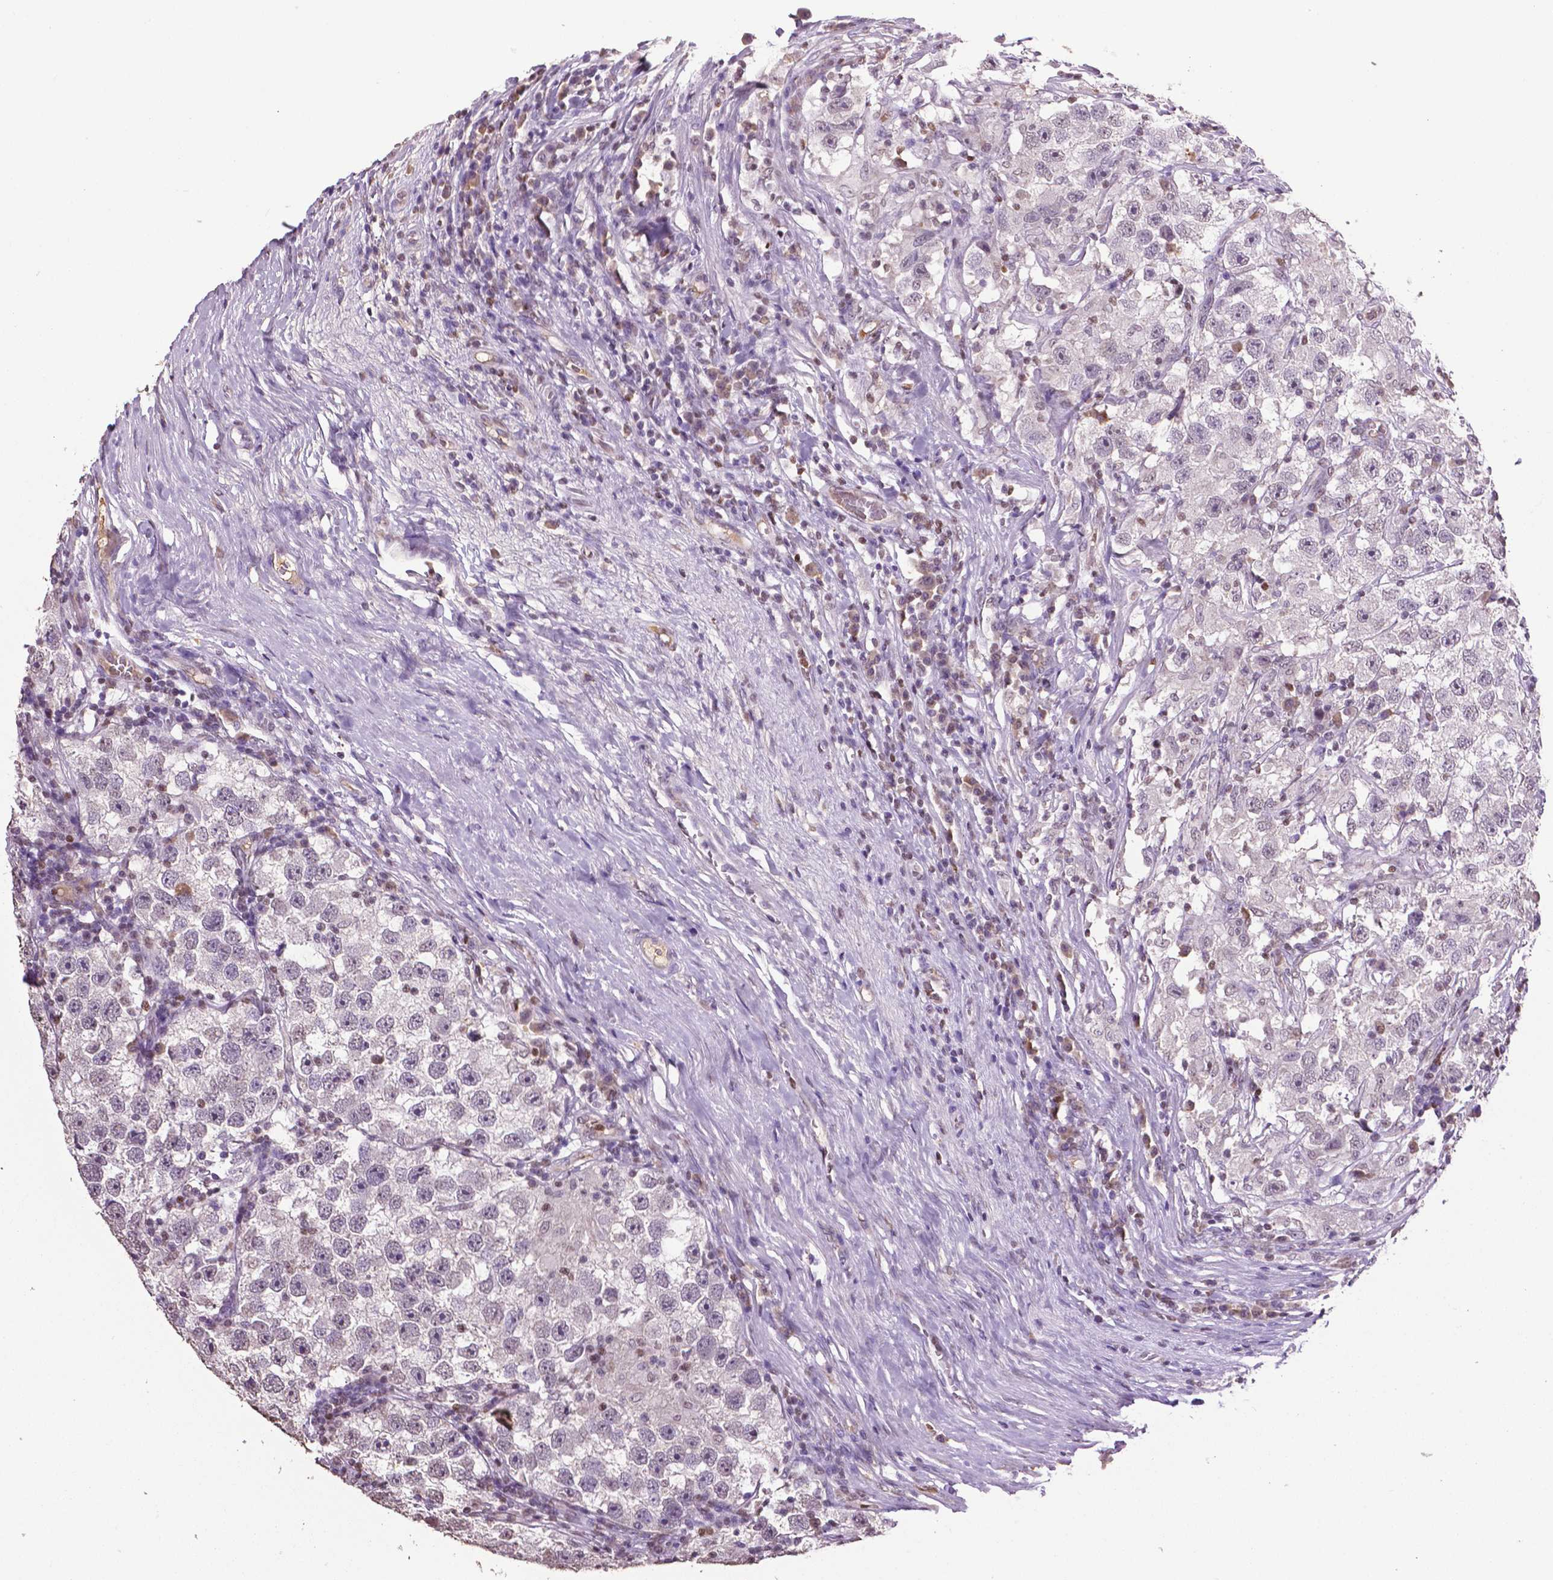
{"staining": {"intensity": "negative", "quantity": "none", "location": "none"}, "tissue": "testis cancer", "cell_type": "Tumor cells", "image_type": "cancer", "snomed": [{"axis": "morphology", "description": "Seminoma, NOS"}, {"axis": "topography", "description": "Testis"}], "caption": "DAB (3,3'-diaminobenzidine) immunohistochemical staining of human testis seminoma demonstrates no significant expression in tumor cells. (Immunohistochemistry, brightfield microscopy, high magnification).", "gene": "RUNX3", "patient": {"sex": "male", "age": 26}}